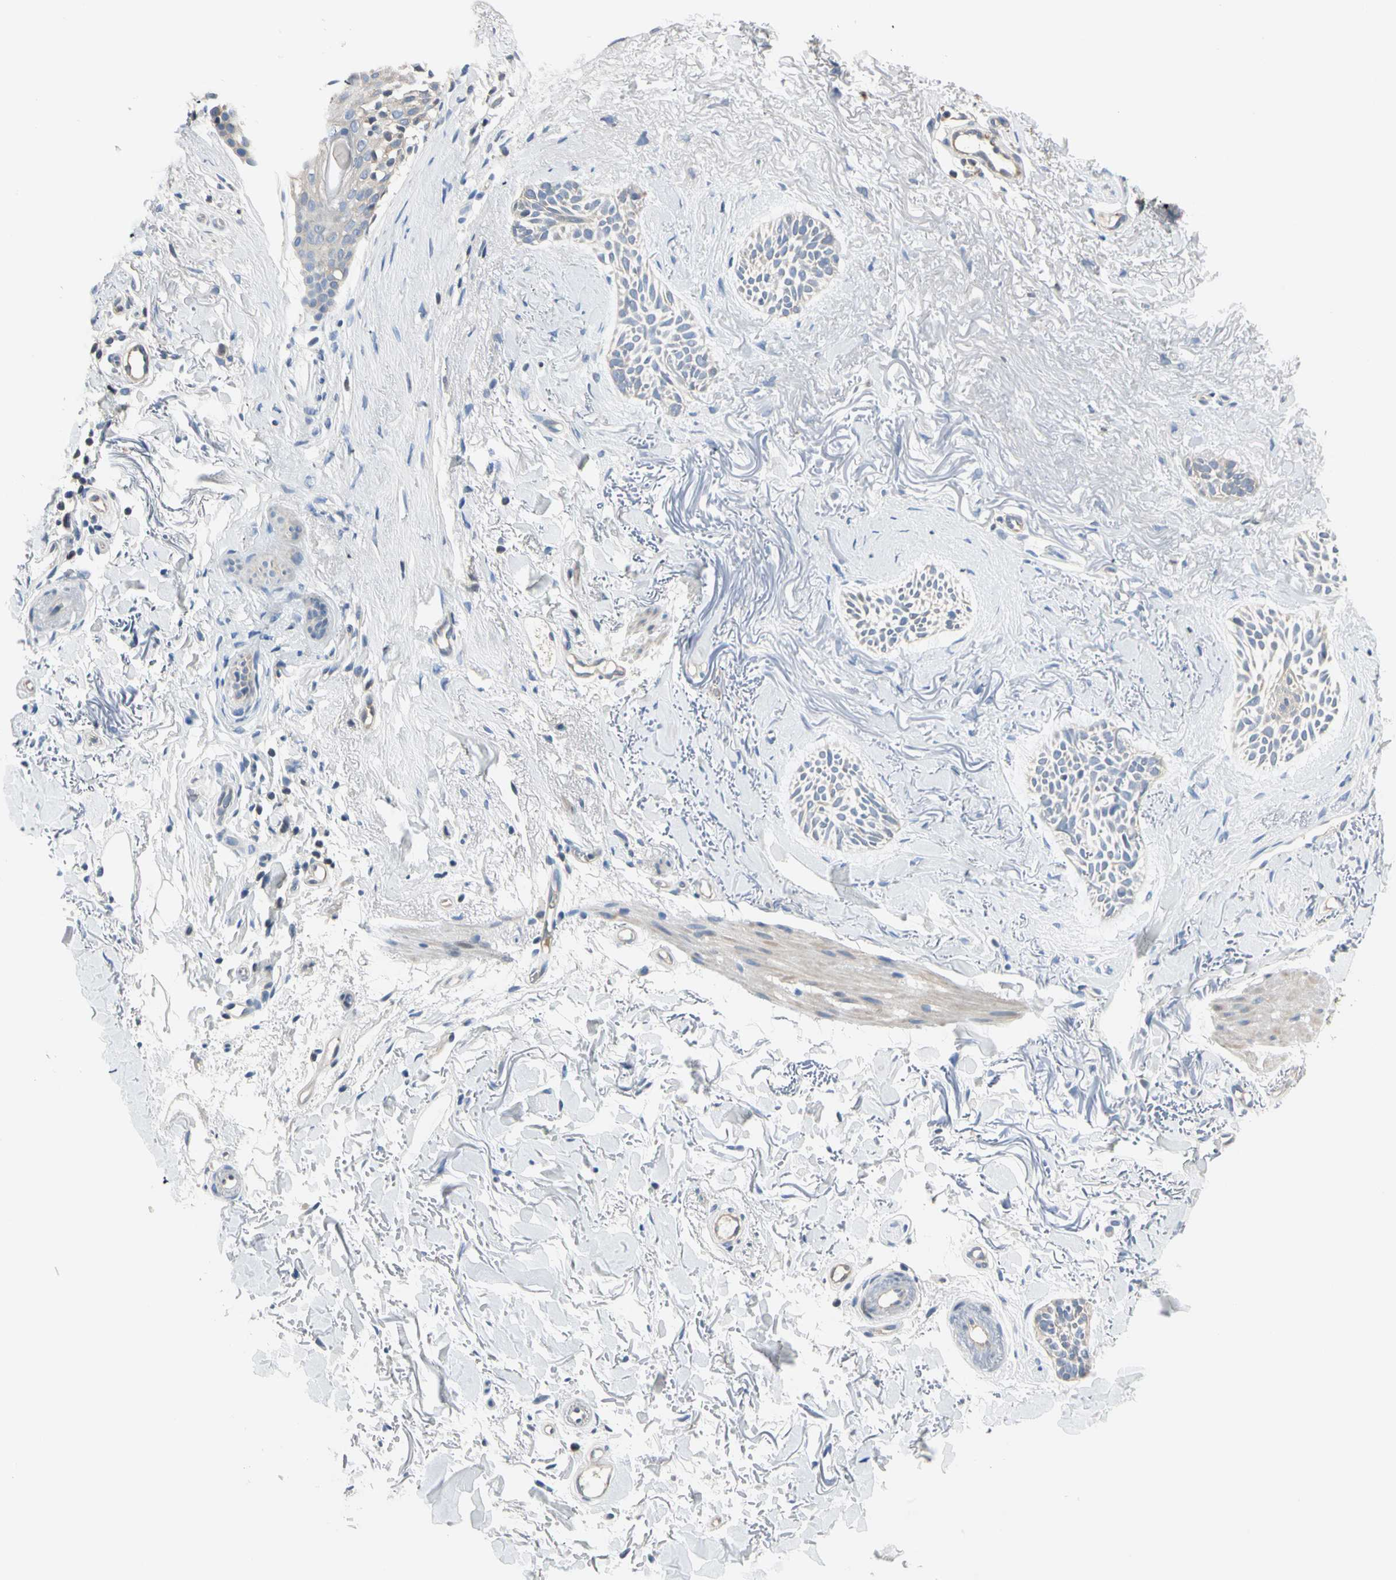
{"staining": {"intensity": "negative", "quantity": "none", "location": "none"}, "tissue": "skin cancer", "cell_type": "Tumor cells", "image_type": "cancer", "snomed": [{"axis": "morphology", "description": "Normal tissue, NOS"}, {"axis": "morphology", "description": "Basal cell carcinoma"}, {"axis": "topography", "description": "Skin"}], "caption": "Immunohistochemistry (IHC) of human skin basal cell carcinoma demonstrates no positivity in tumor cells.", "gene": "GPR153", "patient": {"sex": "female", "age": 84}}